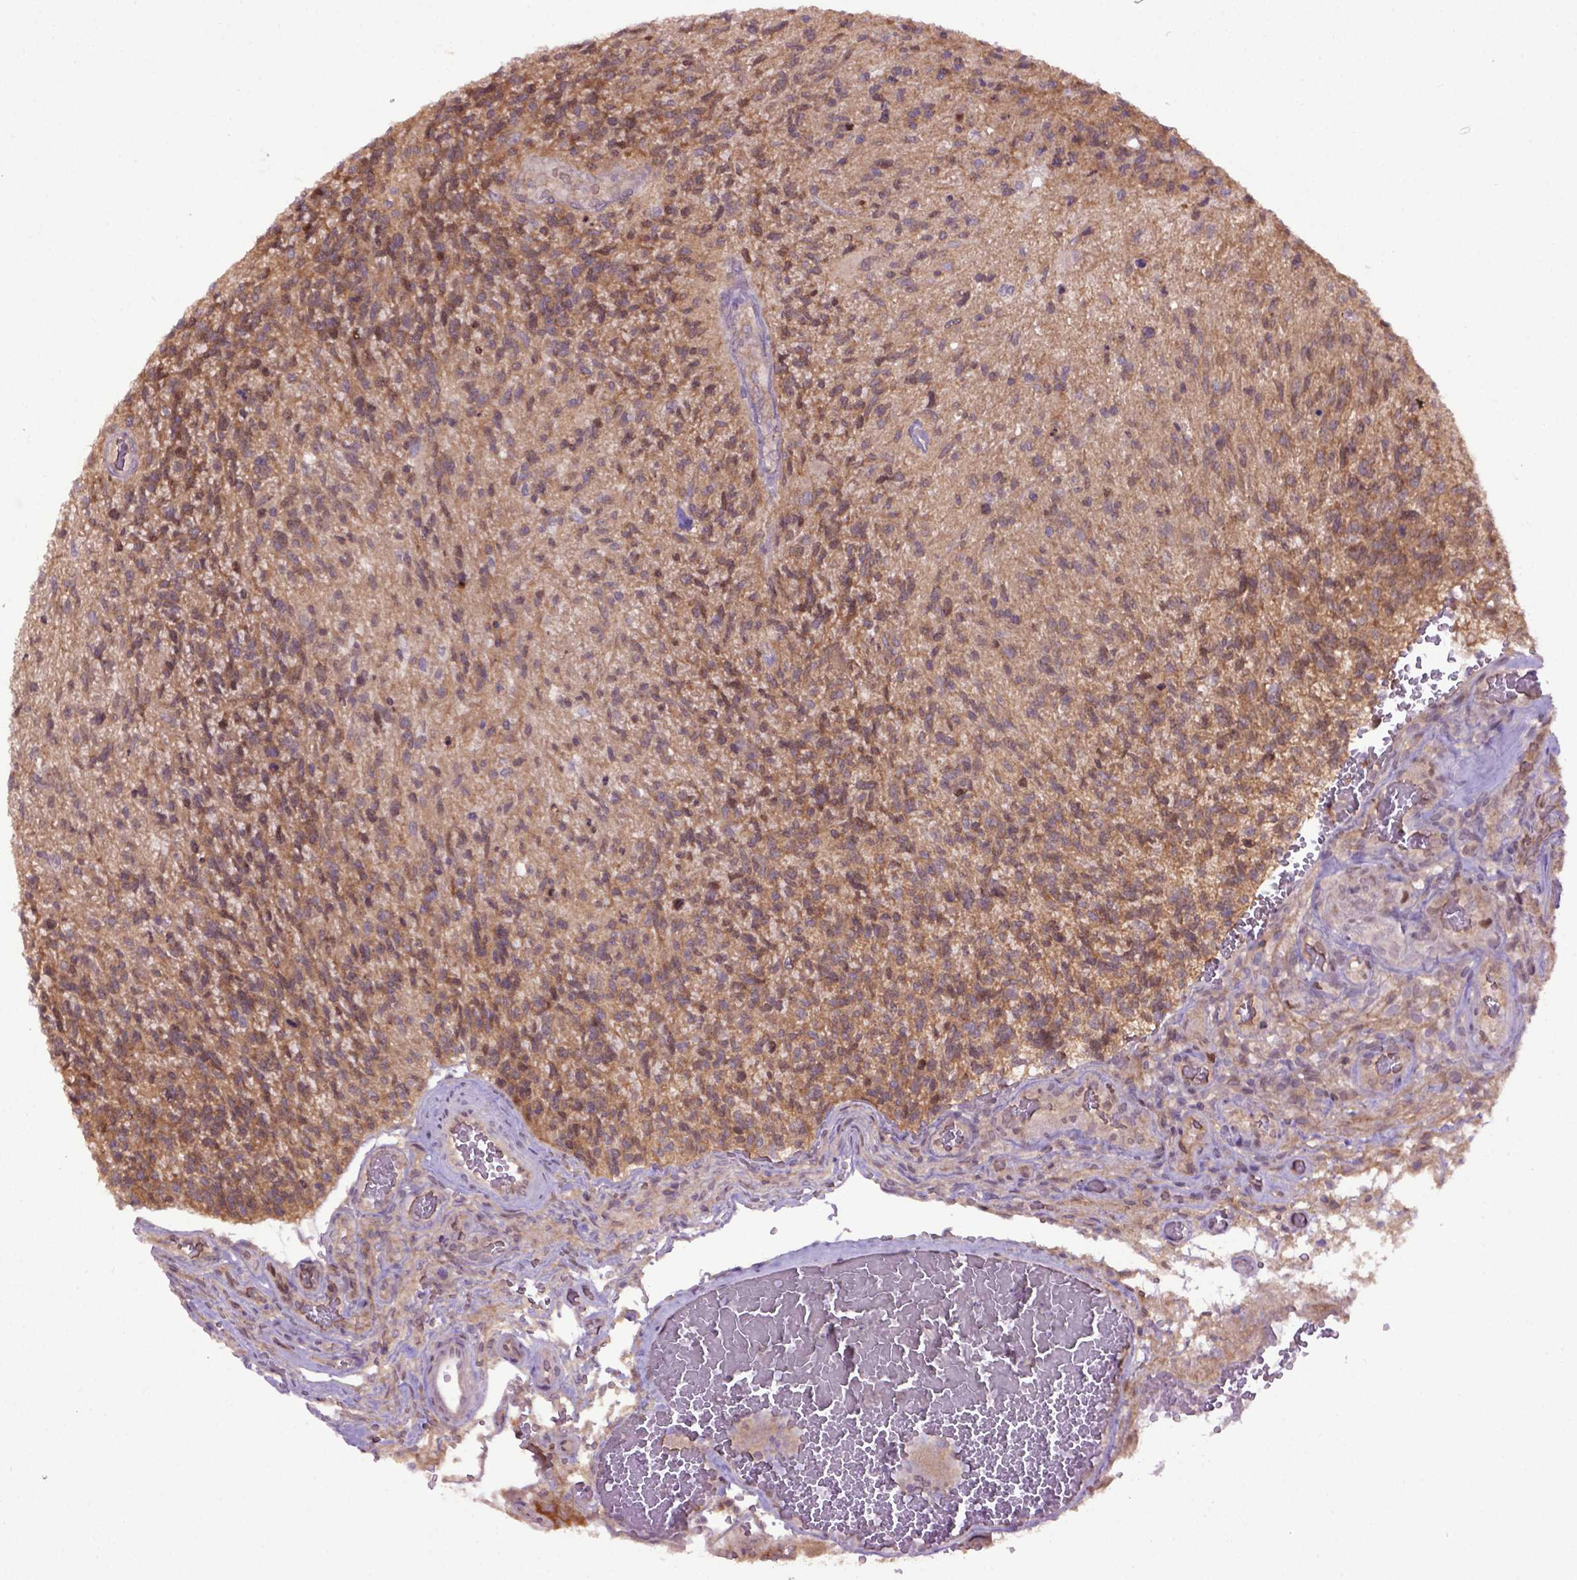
{"staining": {"intensity": "moderate", "quantity": ">75%", "location": "cytoplasmic/membranous"}, "tissue": "glioma", "cell_type": "Tumor cells", "image_type": "cancer", "snomed": [{"axis": "morphology", "description": "Glioma, malignant, High grade"}, {"axis": "topography", "description": "Brain"}], "caption": "The photomicrograph reveals staining of malignant glioma (high-grade), revealing moderate cytoplasmic/membranous protein expression (brown color) within tumor cells. The protein is shown in brown color, while the nuclei are stained blue.", "gene": "WDR48", "patient": {"sex": "male", "age": 56}}